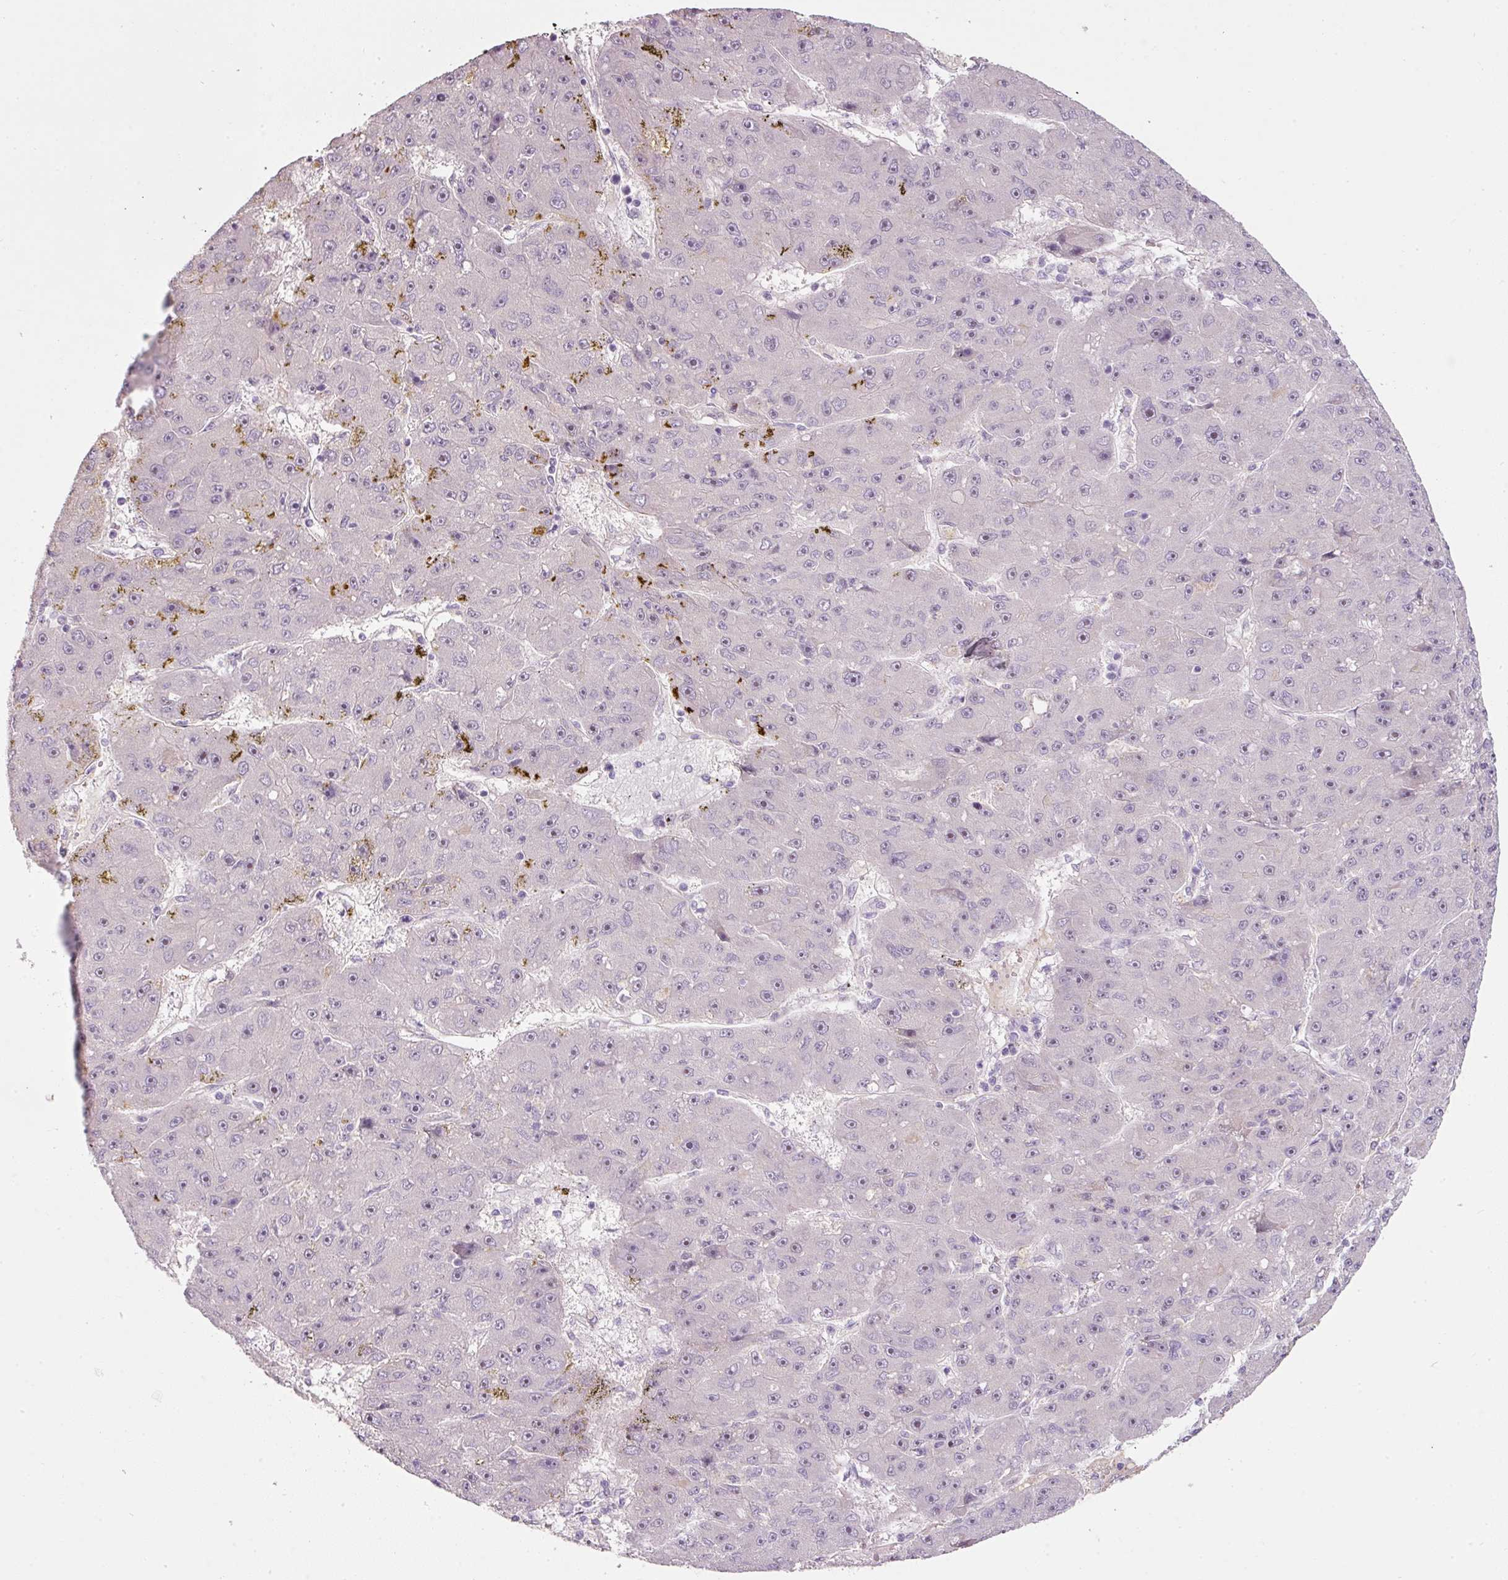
{"staining": {"intensity": "weak", "quantity": "<25%", "location": "nuclear"}, "tissue": "liver cancer", "cell_type": "Tumor cells", "image_type": "cancer", "snomed": [{"axis": "morphology", "description": "Carcinoma, Hepatocellular, NOS"}, {"axis": "topography", "description": "Liver"}], "caption": "An immunohistochemistry photomicrograph of liver cancer (hepatocellular carcinoma) is shown. There is no staining in tumor cells of liver cancer (hepatocellular carcinoma). Nuclei are stained in blue.", "gene": "TMEM37", "patient": {"sex": "male", "age": 67}}